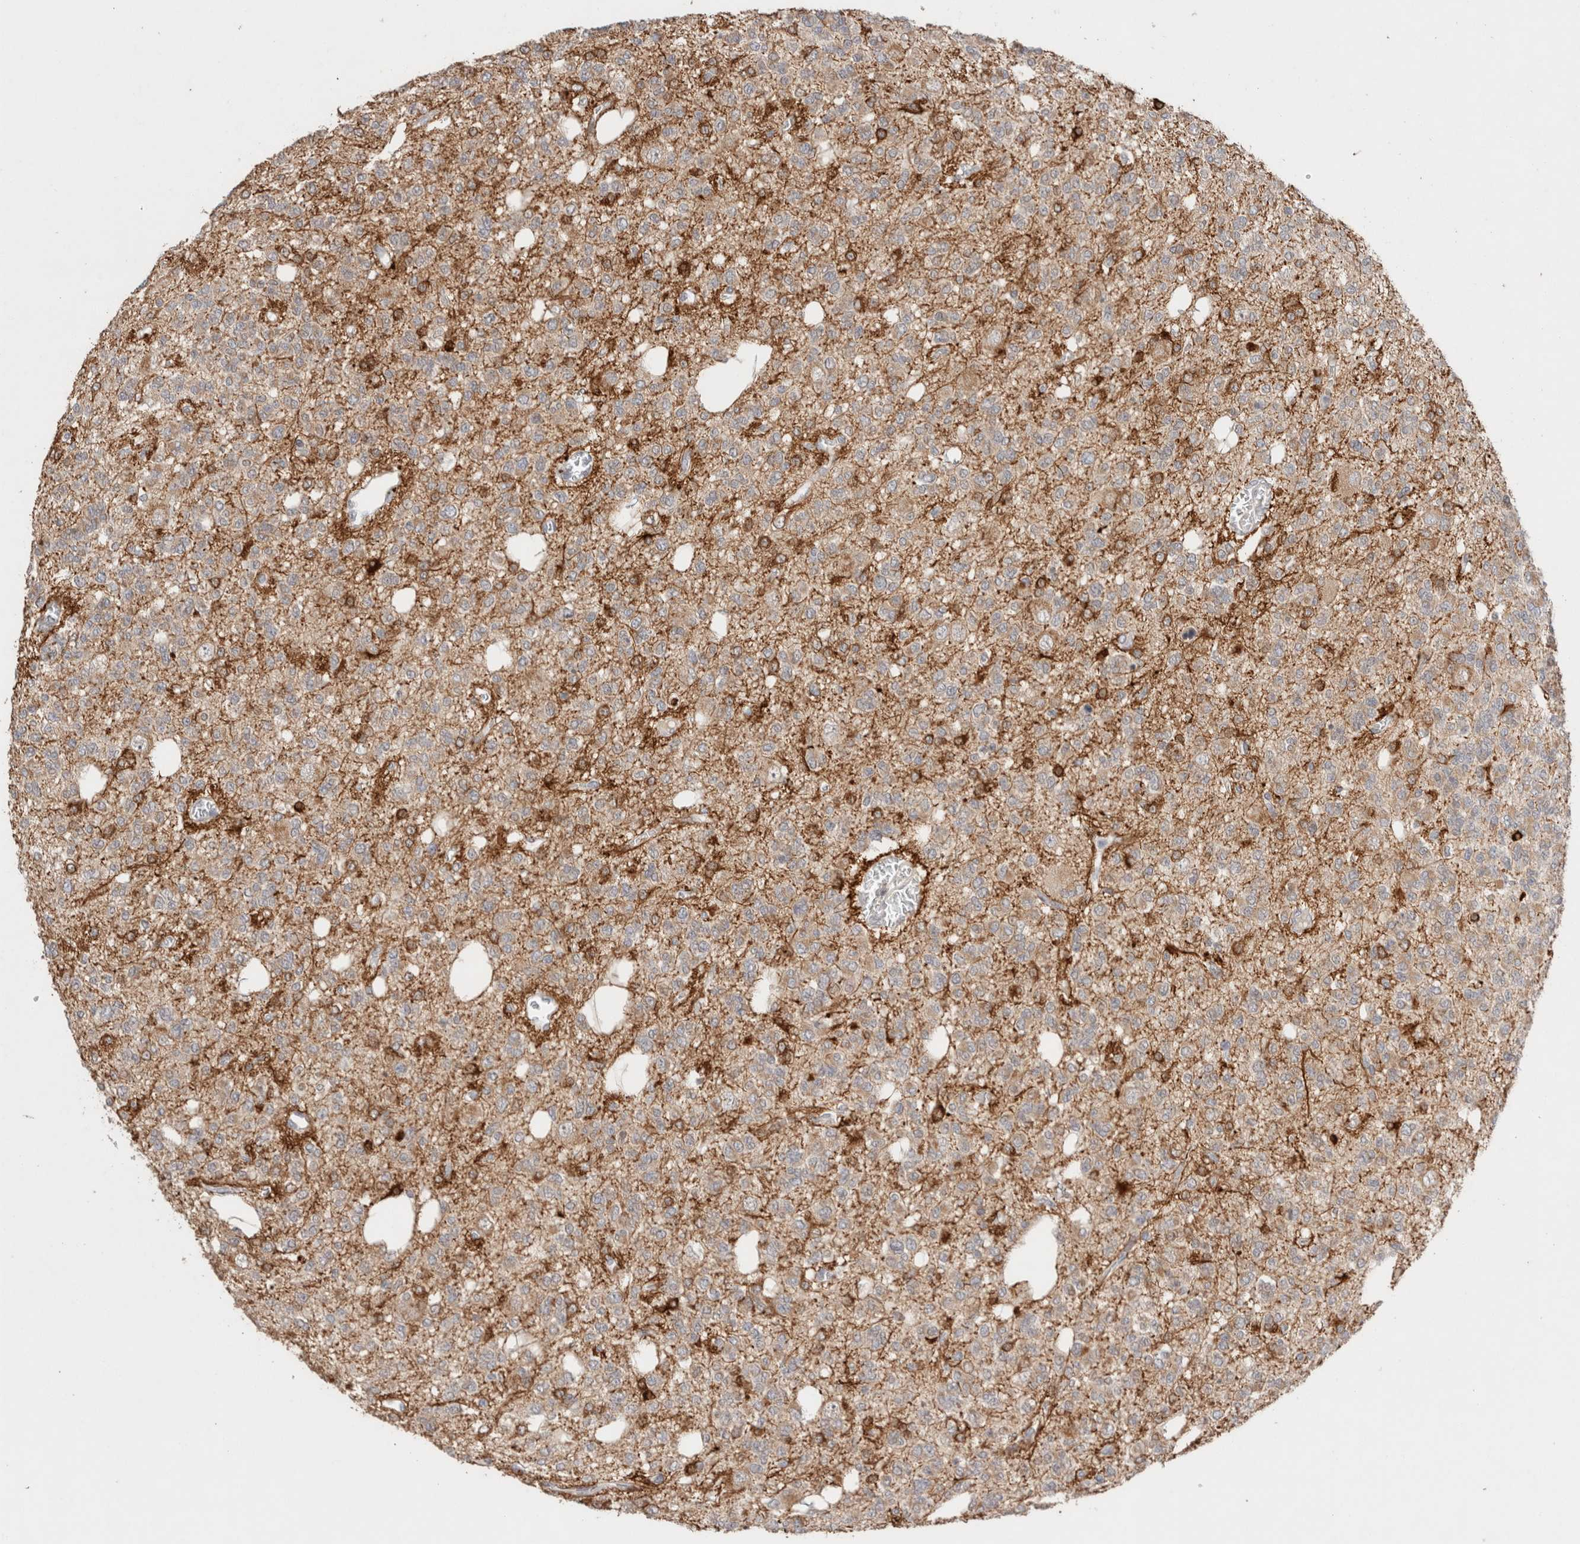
{"staining": {"intensity": "weak", "quantity": ">75%", "location": "cytoplasmic/membranous"}, "tissue": "glioma", "cell_type": "Tumor cells", "image_type": "cancer", "snomed": [{"axis": "morphology", "description": "Glioma, malignant, Low grade"}, {"axis": "topography", "description": "Brain"}], "caption": "Immunohistochemical staining of glioma exhibits low levels of weak cytoplasmic/membranous positivity in about >75% of tumor cells. (DAB IHC, brown staining for protein, blue staining for nuclei).", "gene": "ERI3", "patient": {"sex": "male", "age": 38}}